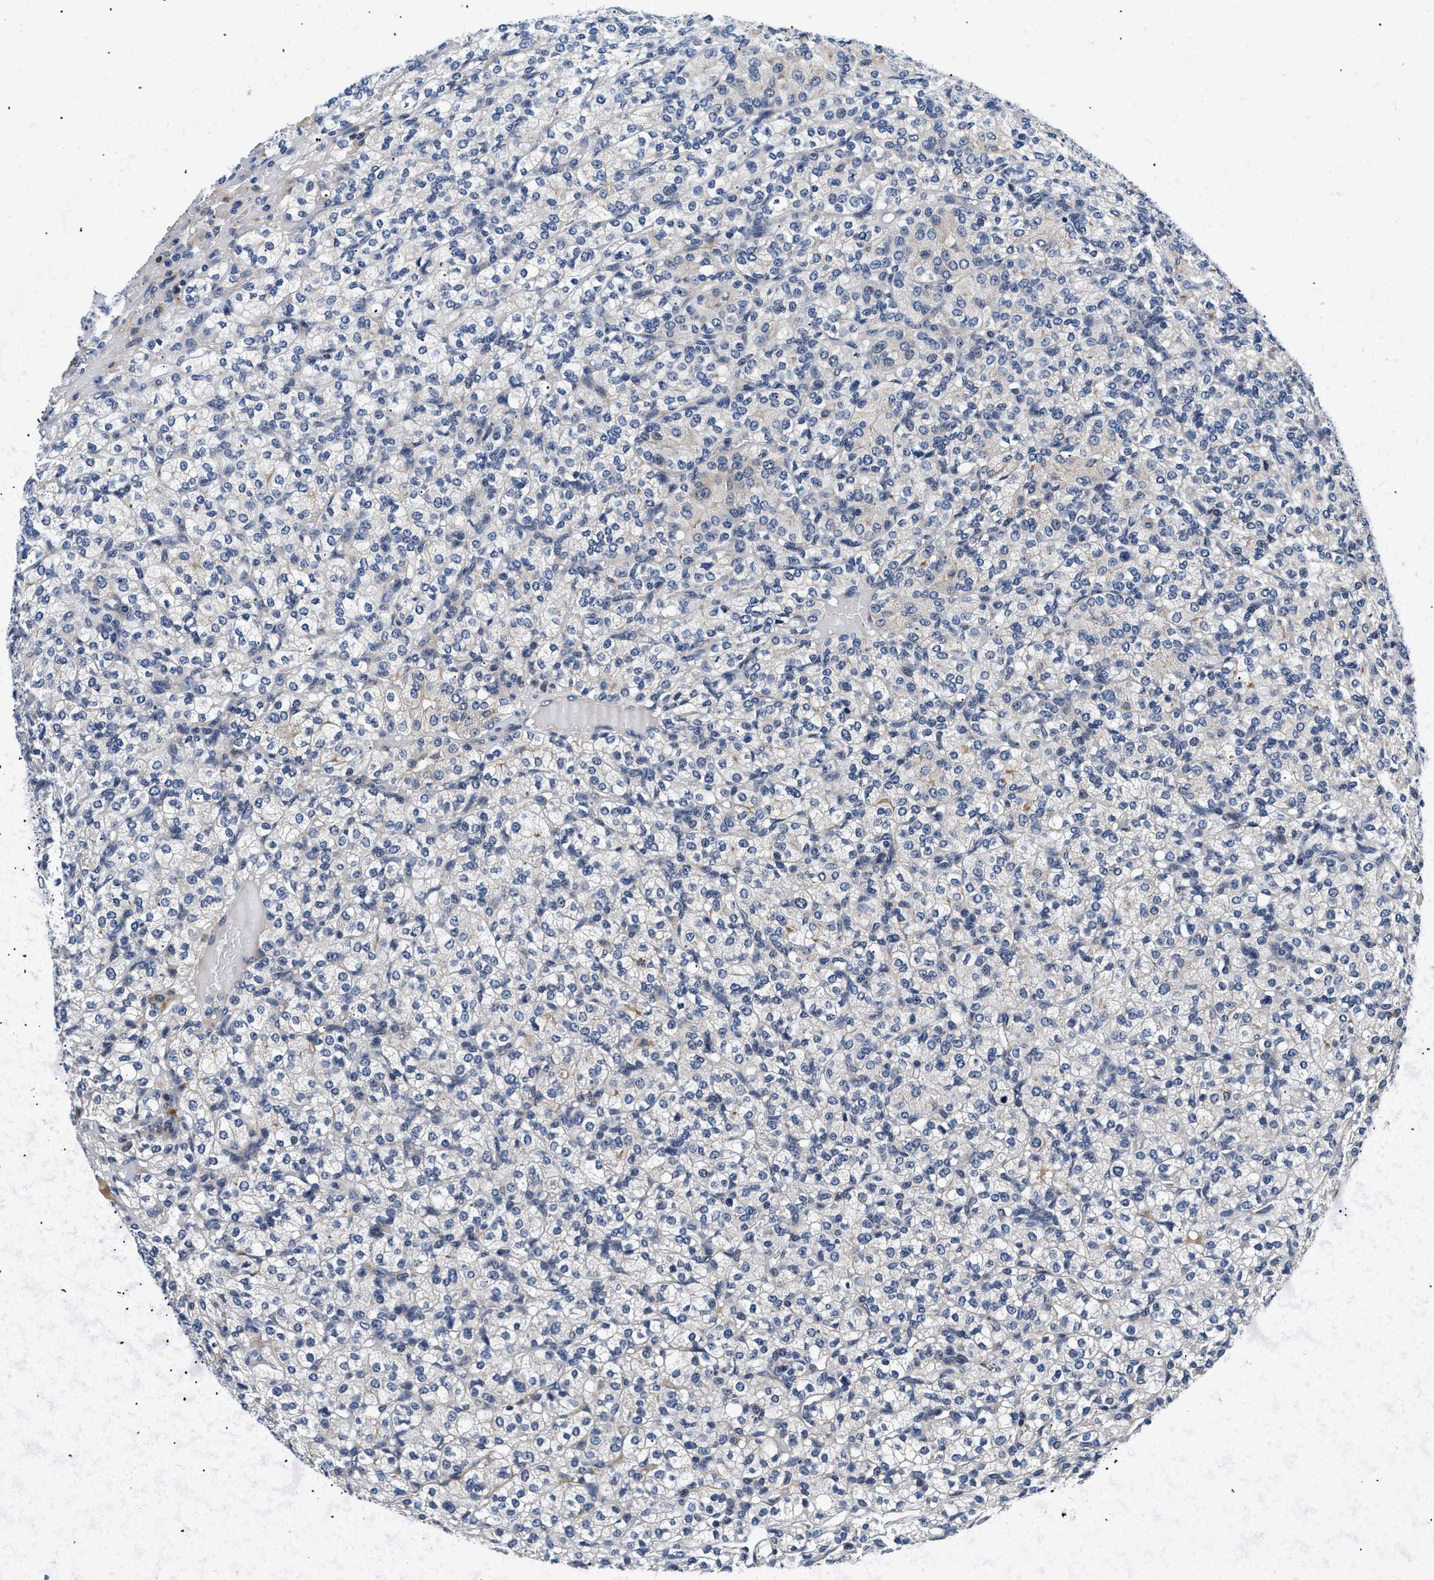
{"staining": {"intensity": "negative", "quantity": "none", "location": "none"}, "tissue": "renal cancer", "cell_type": "Tumor cells", "image_type": "cancer", "snomed": [{"axis": "morphology", "description": "Adenocarcinoma, NOS"}, {"axis": "topography", "description": "Kidney"}], "caption": "Protein analysis of adenocarcinoma (renal) demonstrates no significant positivity in tumor cells.", "gene": "PDP1", "patient": {"sex": "male", "age": 77}}